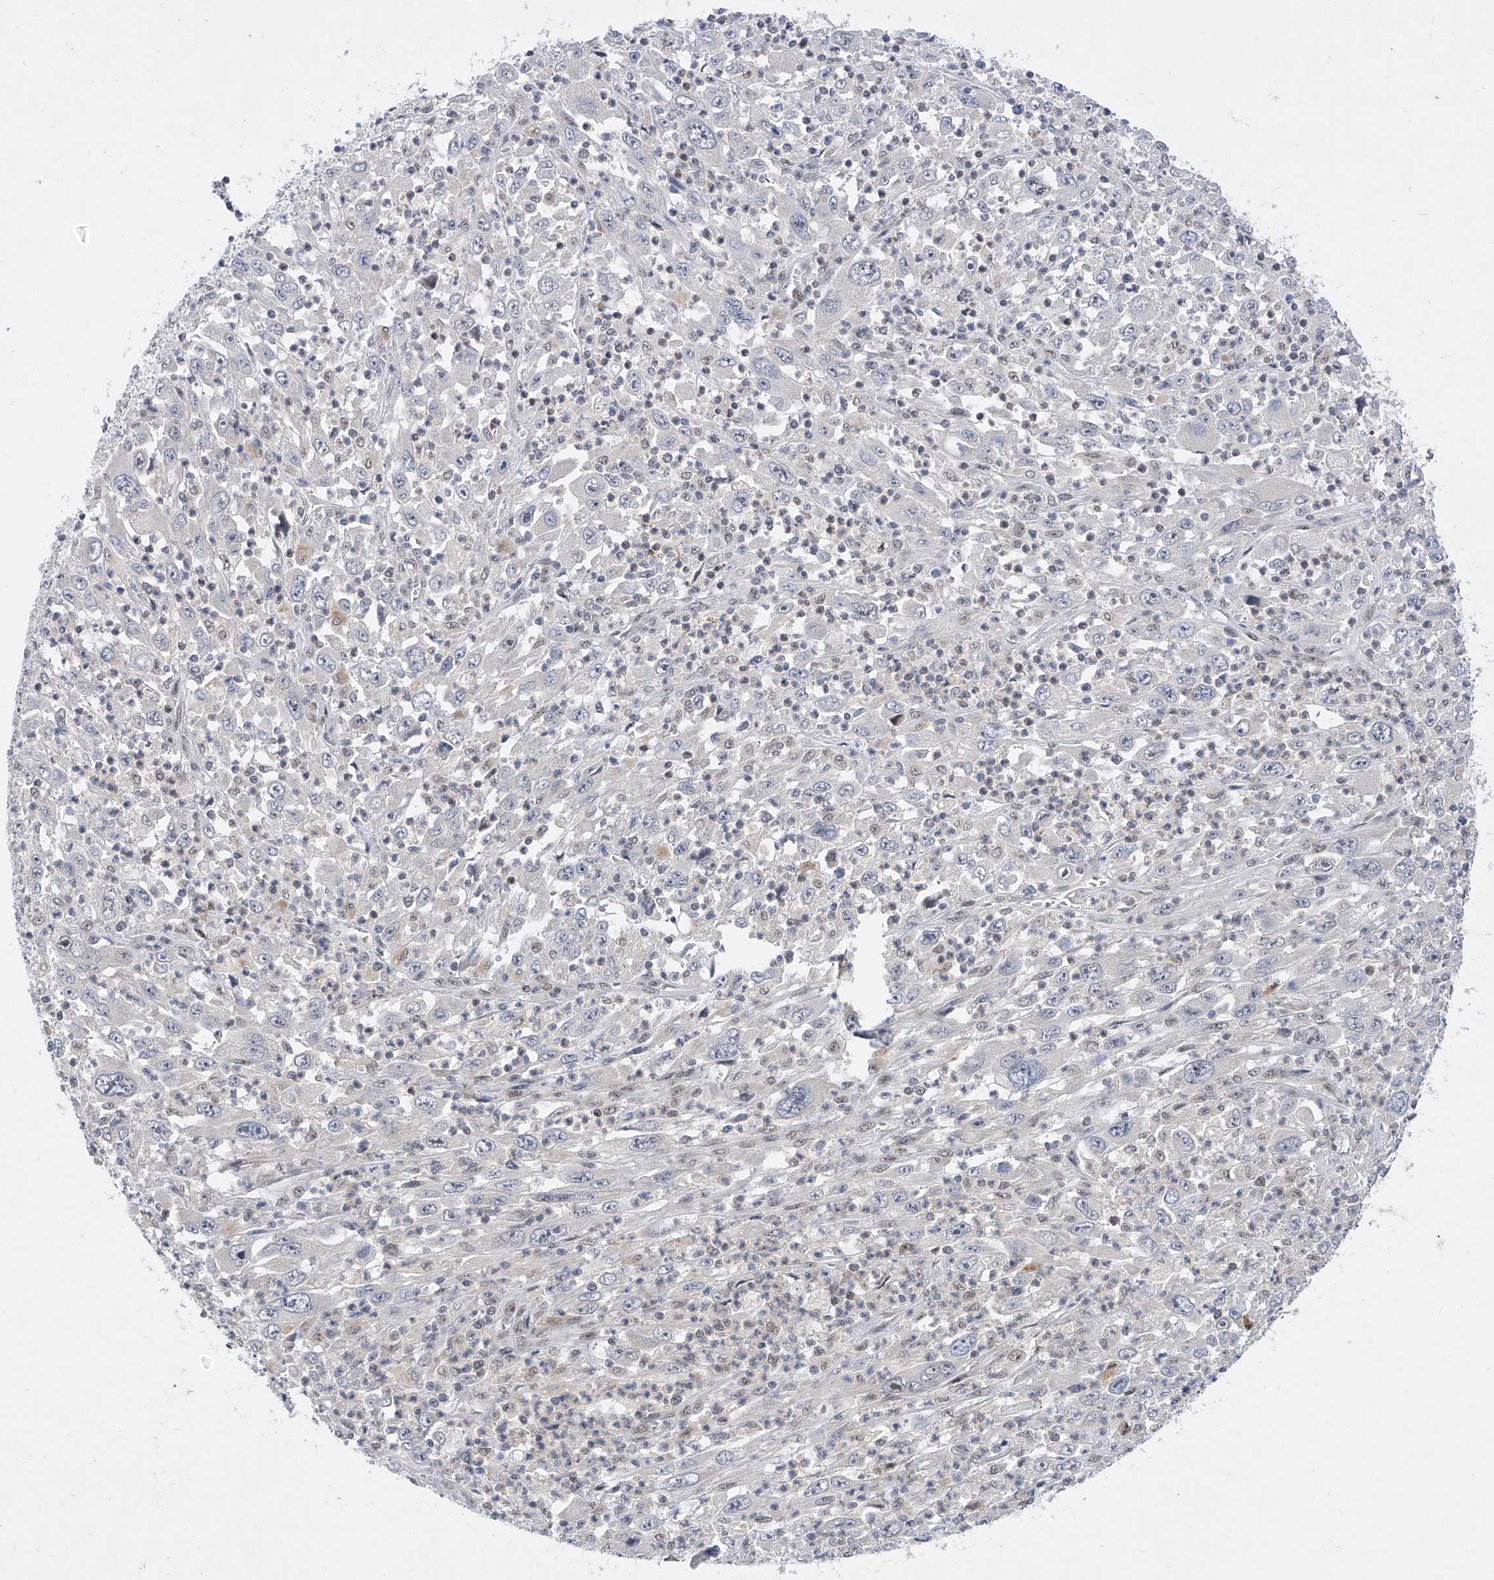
{"staining": {"intensity": "negative", "quantity": "none", "location": "none"}, "tissue": "melanoma", "cell_type": "Tumor cells", "image_type": "cancer", "snomed": [{"axis": "morphology", "description": "Malignant melanoma, Metastatic site"}, {"axis": "topography", "description": "Skin"}], "caption": "High magnification brightfield microscopy of malignant melanoma (metastatic site) stained with DAB (brown) and counterstained with hematoxylin (blue): tumor cells show no significant expression. (DAB immunohistochemistry, high magnification).", "gene": "RAD54L", "patient": {"sex": "female", "age": 56}}